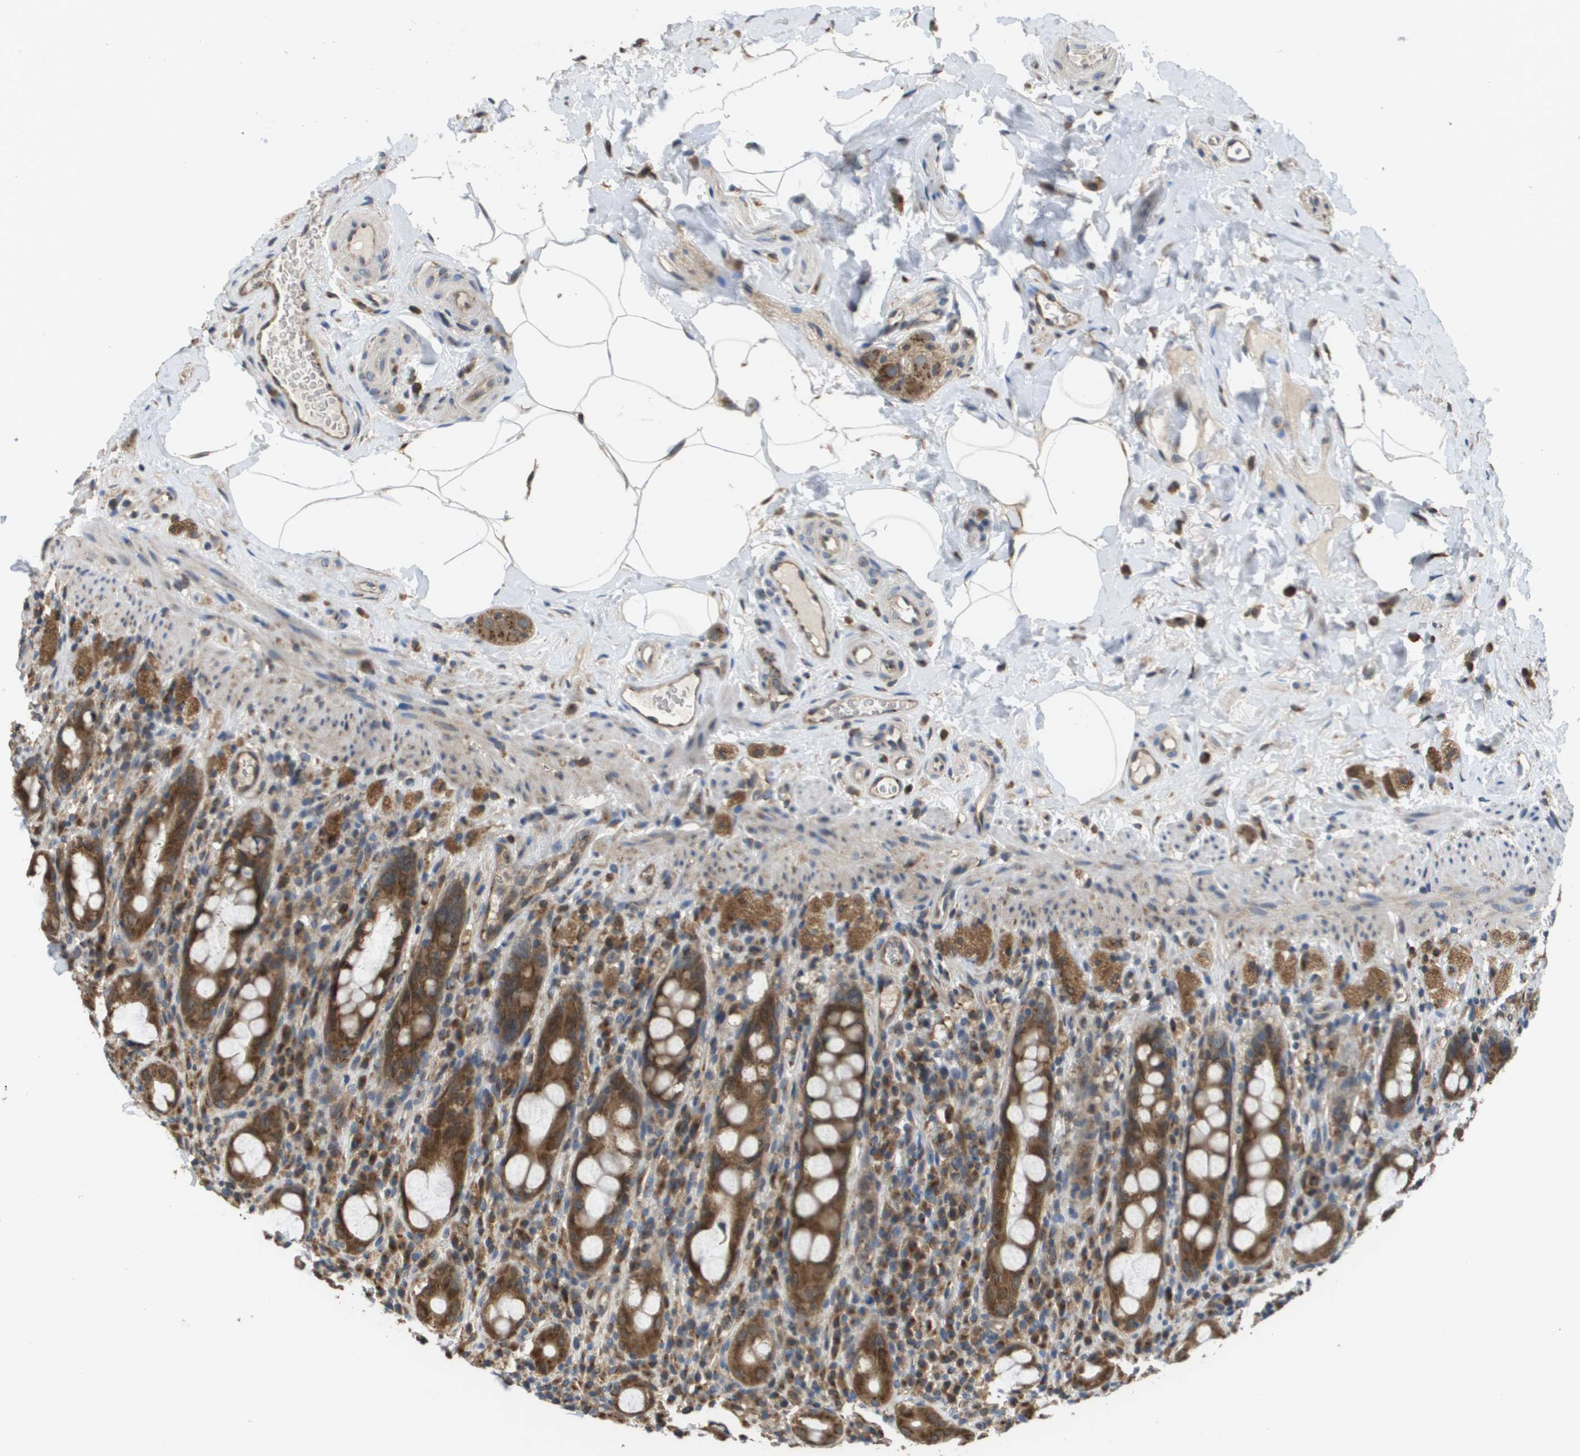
{"staining": {"intensity": "moderate", "quantity": ">75%", "location": "cytoplasmic/membranous"}, "tissue": "rectum", "cell_type": "Glandular cells", "image_type": "normal", "snomed": [{"axis": "morphology", "description": "Normal tissue, NOS"}, {"axis": "topography", "description": "Rectum"}], "caption": "Immunohistochemical staining of normal rectum reveals >75% levels of moderate cytoplasmic/membranous protein positivity in approximately >75% of glandular cells. (brown staining indicates protein expression, while blue staining denotes nuclei).", "gene": "PCK1", "patient": {"sex": "male", "age": 44}}